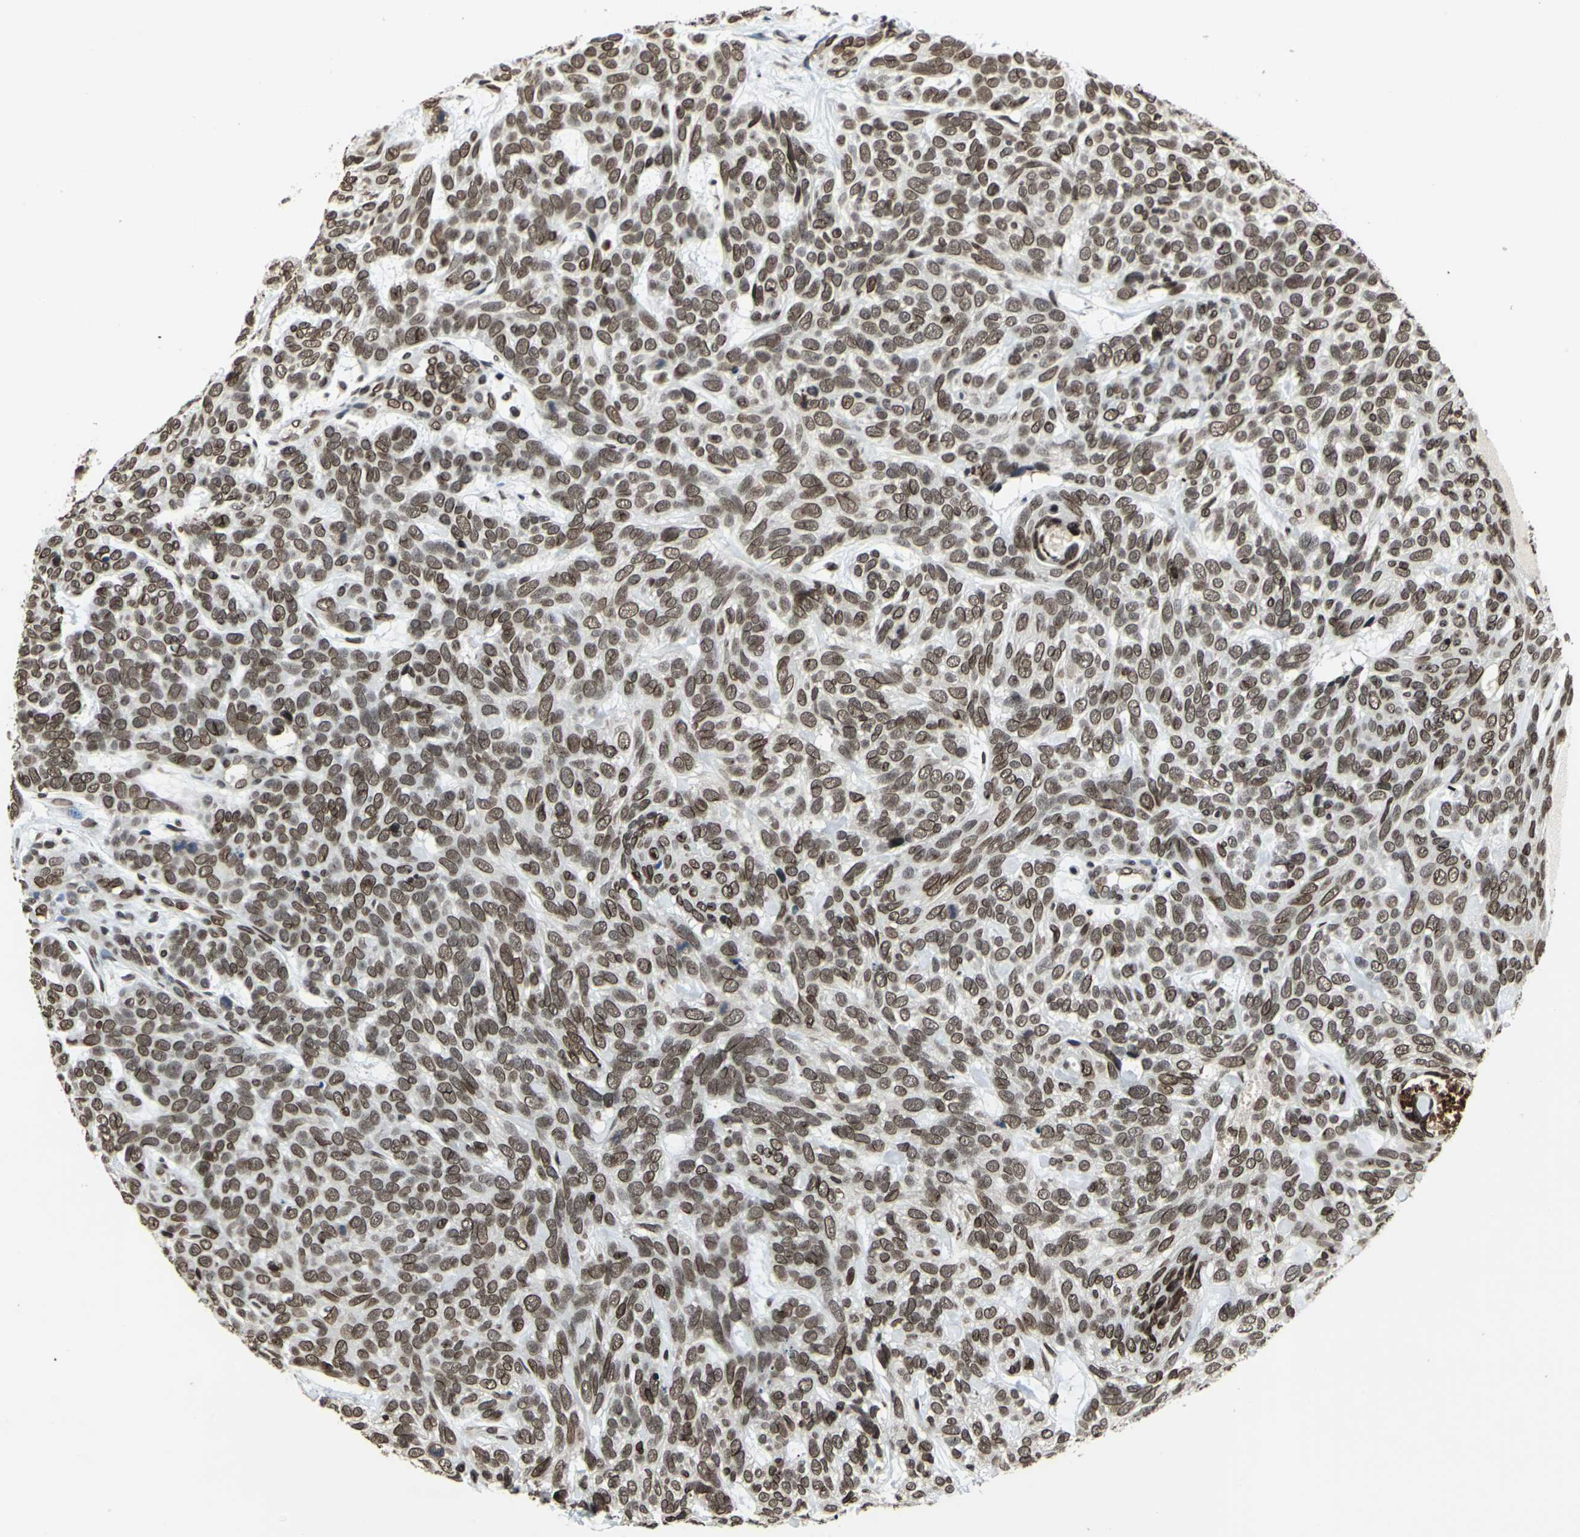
{"staining": {"intensity": "strong", "quantity": ">75%", "location": "cytoplasmic/membranous,nuclear"}, "tissue": "skin cancer", "cell_type": "Tumor cells", "image_type": "cancer", "snomed": [{"axis": "morphology", "description": "Basal cell carcinoma"}, {"axis": "topography", "description": "Skin"}], "caption": "High-magnification brightfield microscopy of skin cancer (basal cell carcinoma) stained with DAB (brown) and counterstained with hematoxylin (blue). tumor cells exhibit strong cytoplasmic/membranous and nuclear expression is present in approximately>75% of cells. (DAB (3,3'-diaminobenzidine) IHC, brown staining for protein, blue staining for nuclei).", "gene": "ISY1", "patient": {"sex": "male", "age": 87}}